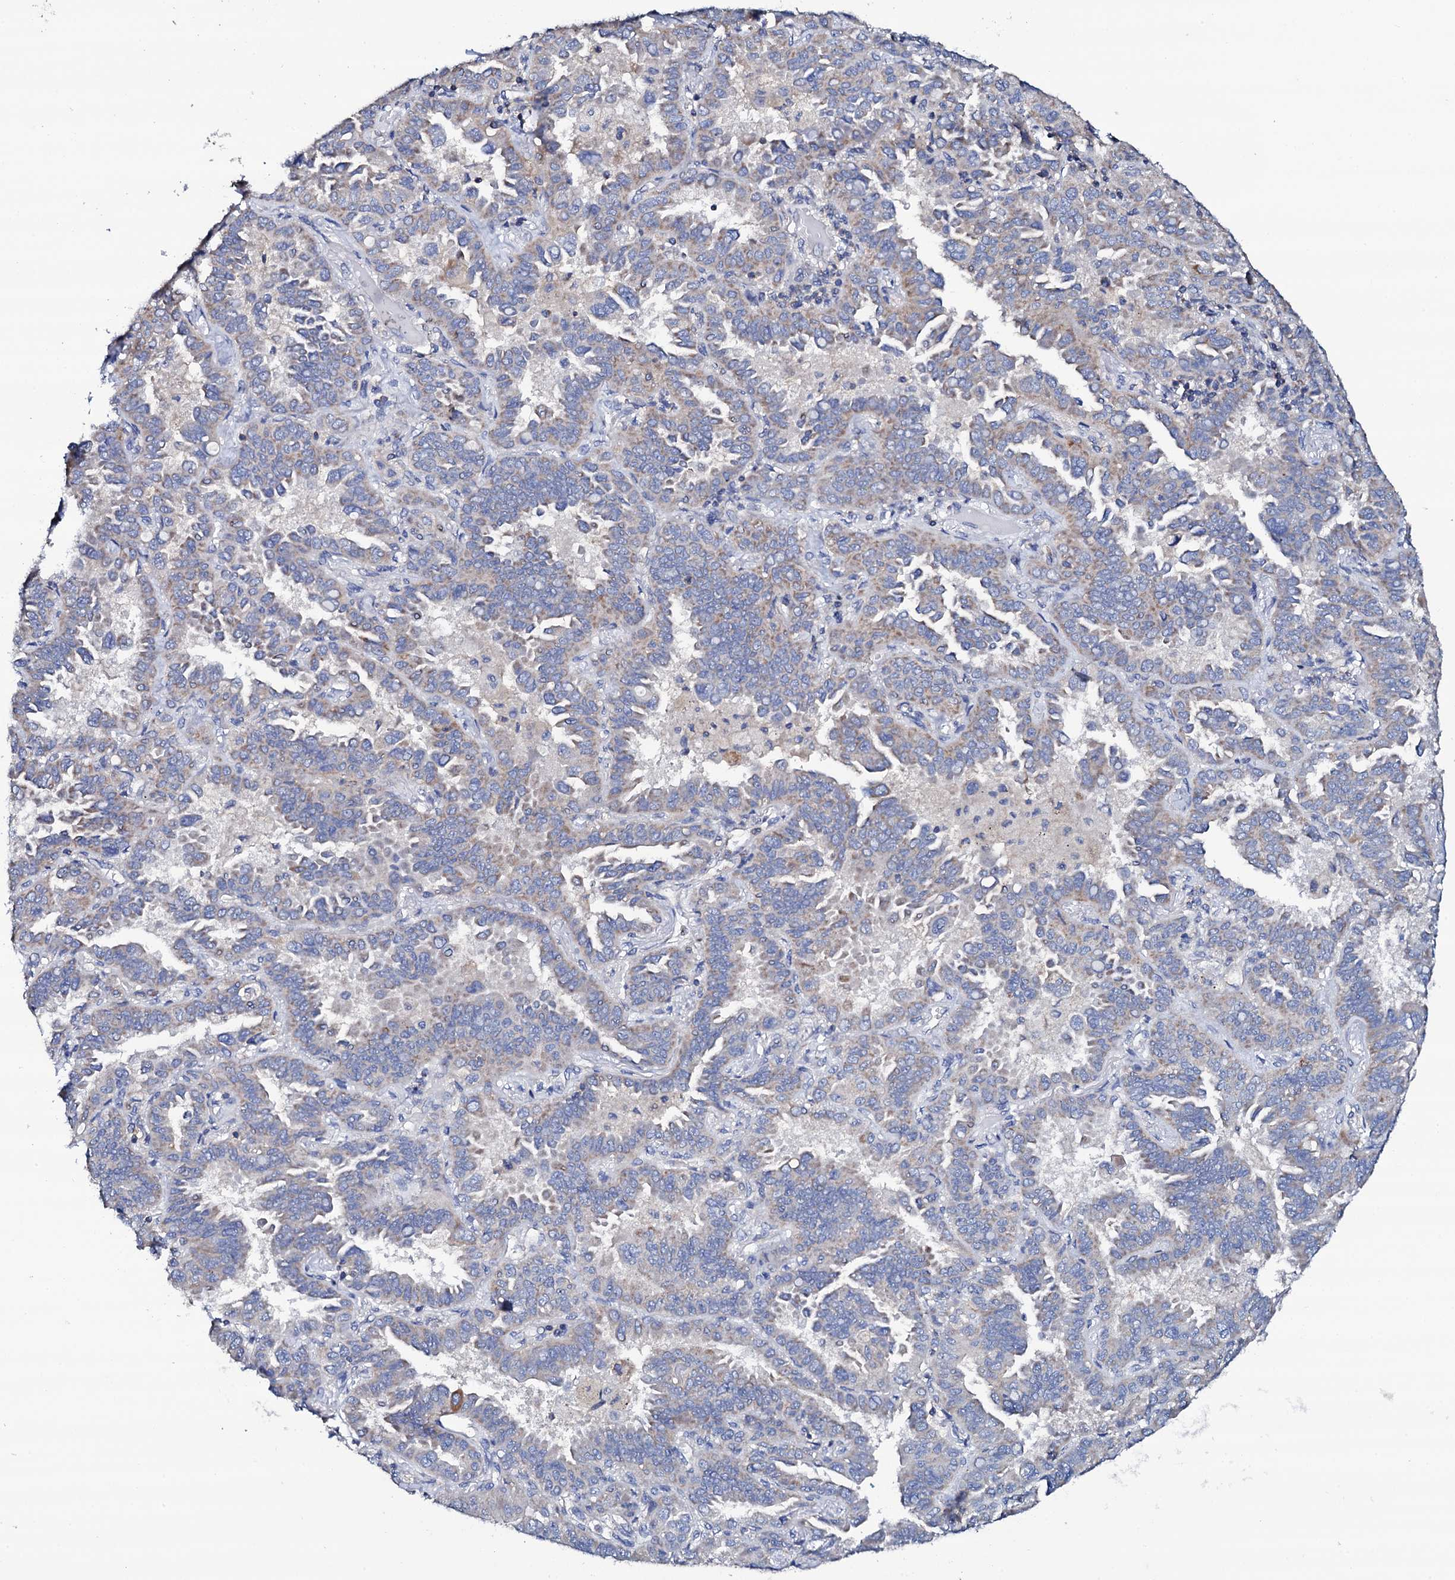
{"staining": {"intensity": "weak", "quantity": "<25%", "location": "cytoplasmic/membranous"}, "tissue": "lung cancer", "cell_type": "Tumor cells", "image_type": "cancer", "snomed": [{"axis": "morphology", "description": "Adenocarcinoma, NOS"}, {"axis": "topography", "description": "Lung"}], "caption": "Immunohistochemistry (IHC) of human lung adenocarcinoma displays no positivity in tumor cells.", "gene": "TCAF2", "patient": {"sex": "male", "age": 64}}